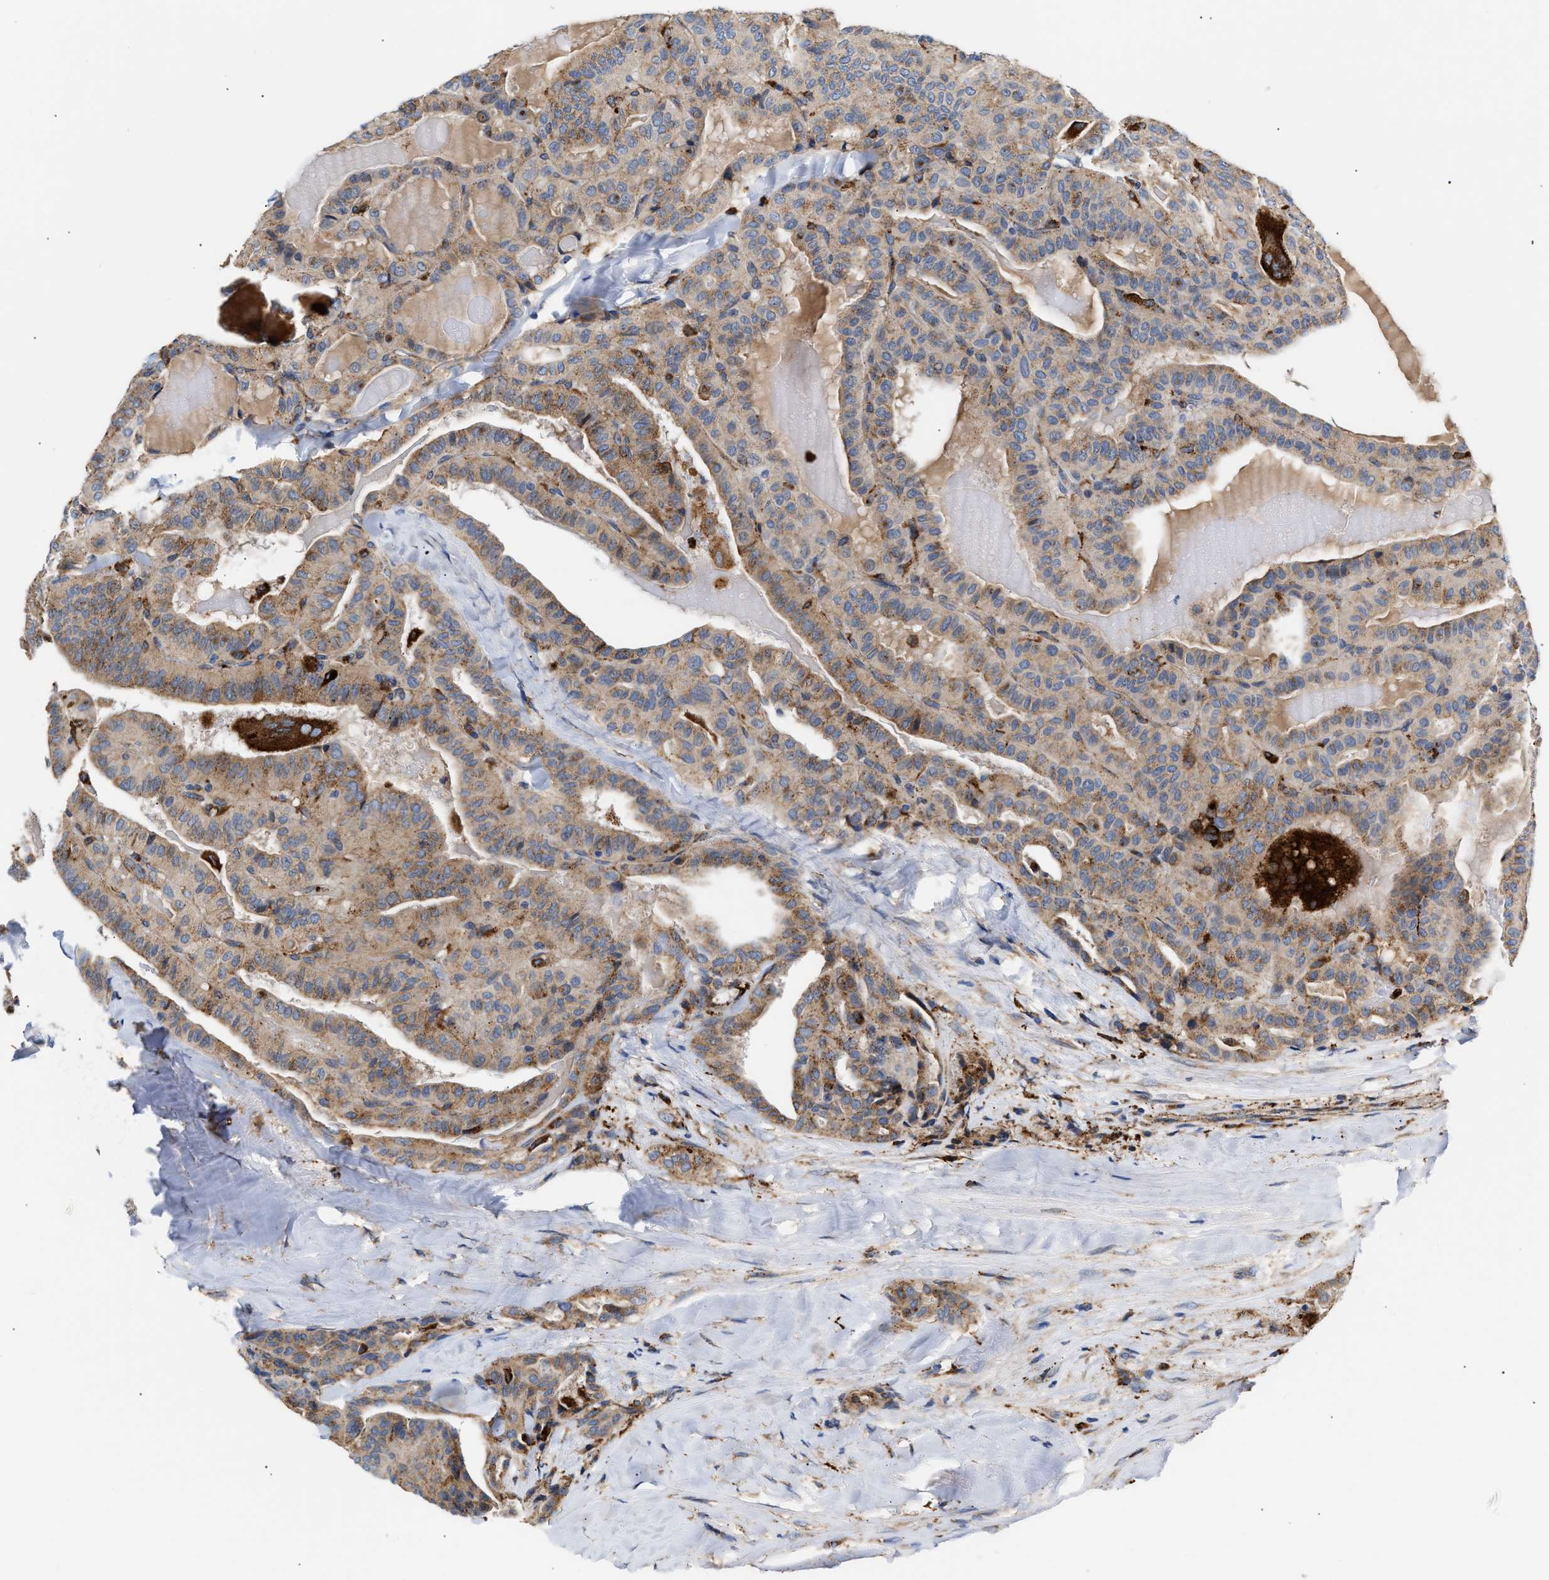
{"staining": {"intensity": "moderate", "quantity": ">75%", "location": "cytoplasmic/membranous"}, "tissue": "thyroid cancer", "cell_type": "Tumor cells", "image_type": "cancer", "snomed": [{"axis": "morphology", "description": "Papillary adenocarcinoma, NOS"}, {"axis": "topography", "description": "Thyroid gland"}], "caption": "This histopathology image reveals immunohistochemistry staining of human thyroid cancer, with medium moderate cytoplasmic/membranous positivity in approximately >75% of tumor cells.", "gene": "CCDC146", "patient": {"sex": "male", "age": 77}}